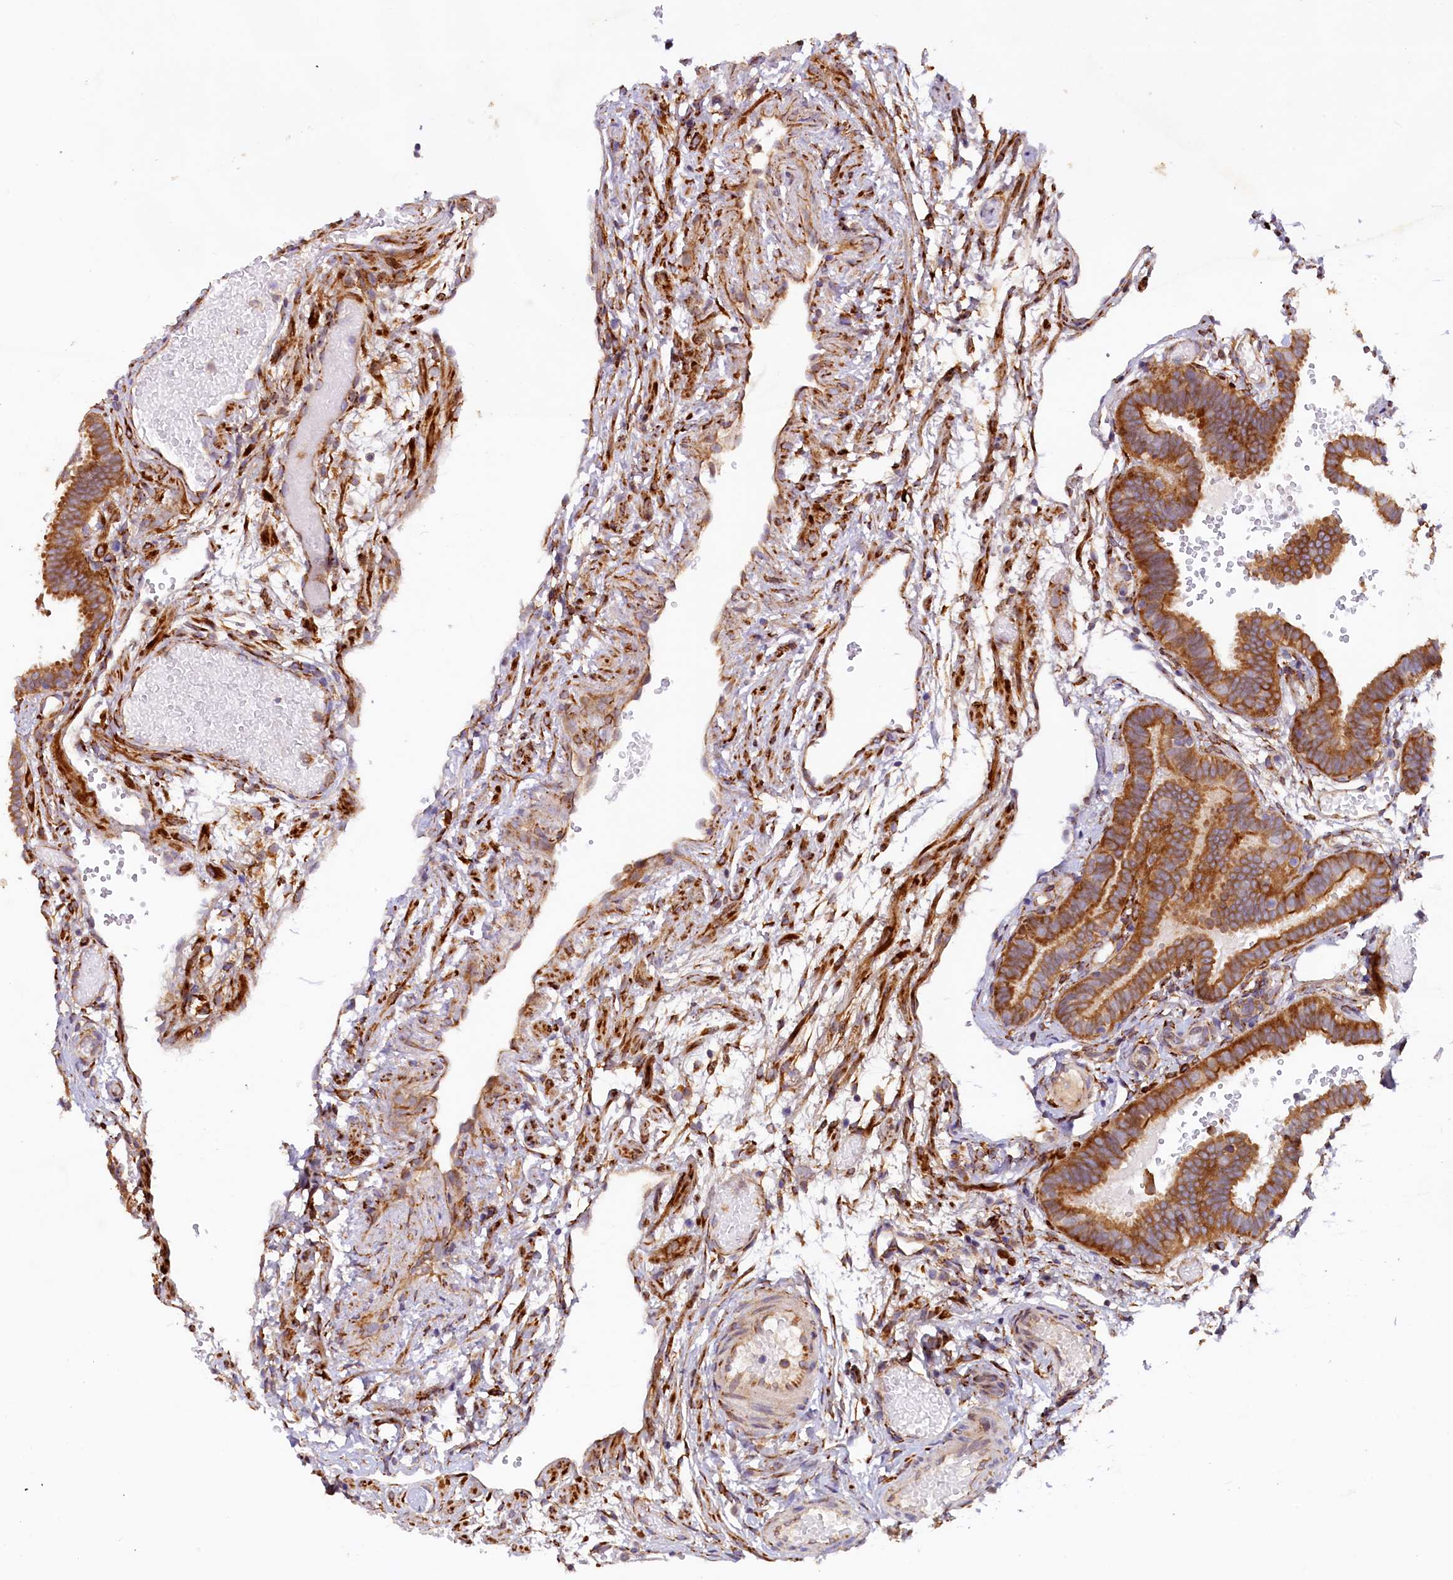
{"staining": {"intensity": "strong", "quantity": ">75%", "location": "cytoplasmic/membranous"}, "tissue": "fallopian tube", "cell_type": "Glandular cells", "image_type": "normal", "snomed": [{"axis": "morphology", "description": "Normal tissue, NOS"}, {"axis": "topography", "description": "Fallopian tube"}], "caption": "IHC photomicrograph of benign fallopian tube: human fallopian tube stained using IHC reveals high levels of strong protein expression localized specifically in the cytoplasmic/membranous of glandular cells, appearing as a cytoplasmic/membranous brown color.", "gene": "SSC5D", "patient": {"sex": "female", "age": 37}}